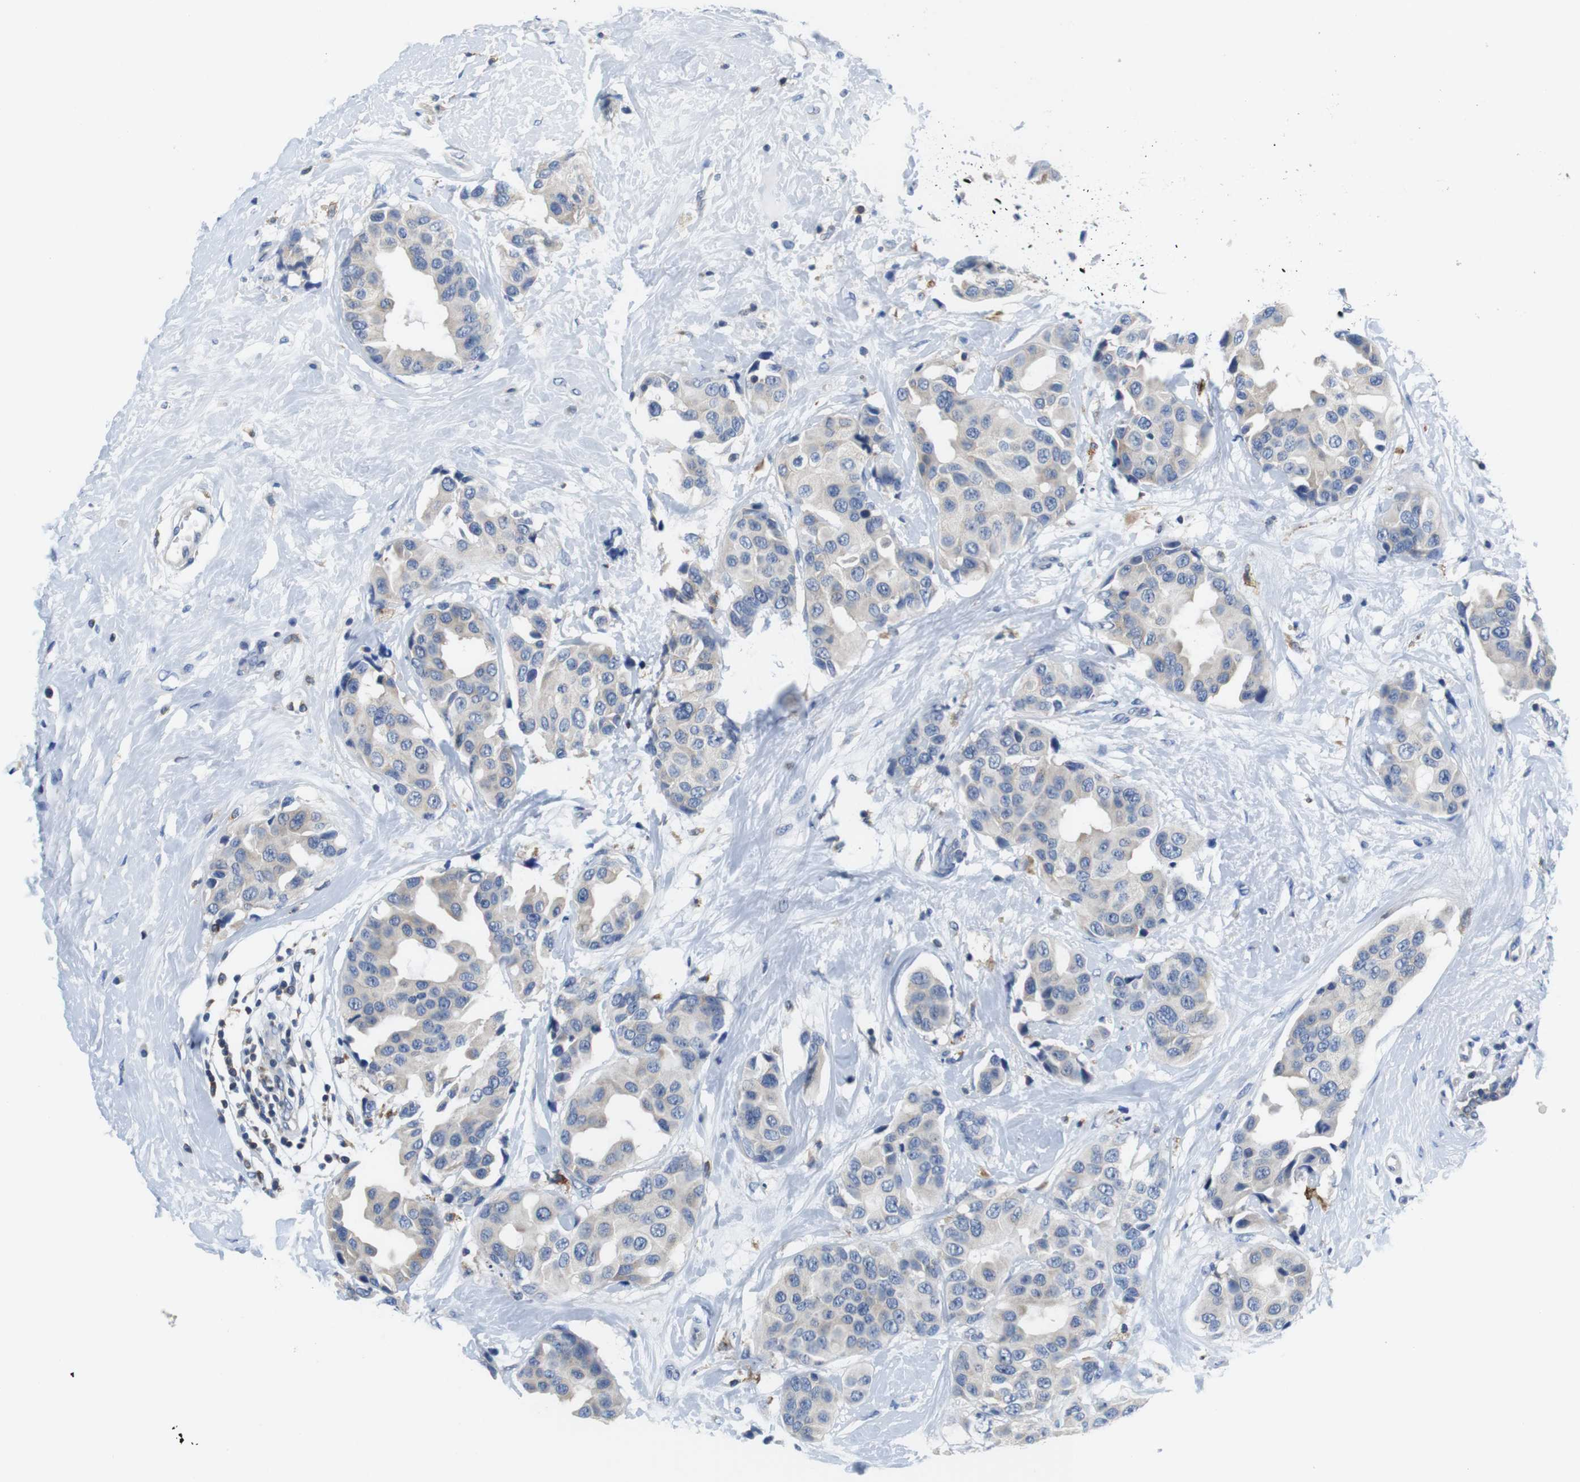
{"staining": {"intensity": "negative", "quantity": "none", "location": "none"}, "tissue": "breast cancer", "cell_type": "Tumor cells", "image_type": "cancer", "snomed": [{"axis": "morphology", "description": "Normal tissue, NOS"}, {"axis": "morphology", "description": "Duct carcinoma"}, {"axis": "topography", "description": "Breast"}], "caption": "This is an immunohistochemistry (IHC) photomicrograph of human breast cancer (intraductal carcinoma). There is no staining in tumor cells.", "gene": "CNGA2", "patient": {"sex": "female", "age": 39}}